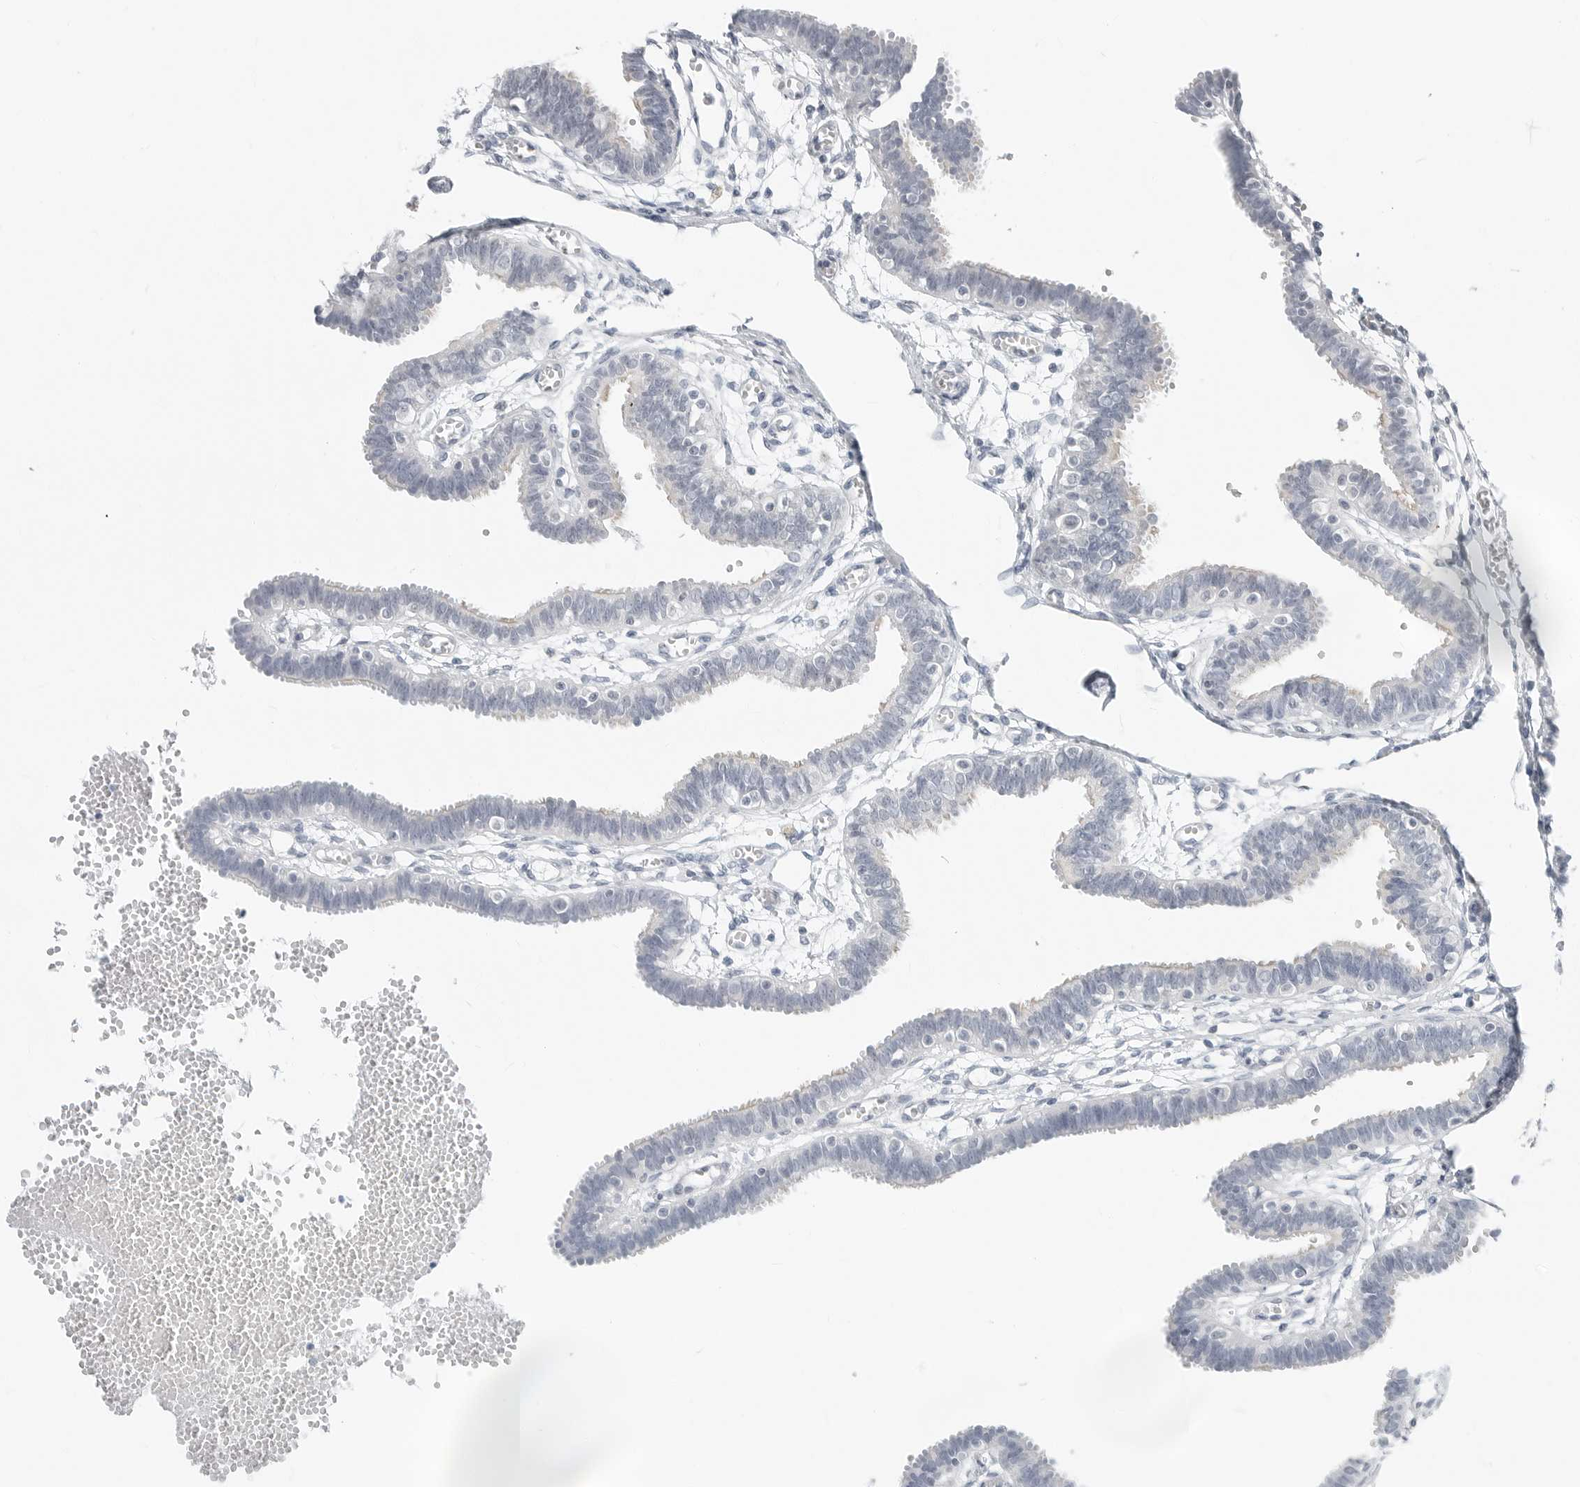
{"staining": {"intensity": "negative", "quantity": "none", "location": "none"}, "tissue": "fallopian tube", "cell_type": "Glandular cells", "image_type": "normal", "snomed": [{"axis": "morphology", "description": "Normal tissue, NOS"}, {"axis": "topography", "description": "Fallopian tube"}, {"axis": "topography", "description": "Placenta"}], "caption": "The IHC micrograph has no significant staining in glandular cells of fallopian tube. Brightfield microscopy of immunohistochemistry (IHC) stained with DAB (3,3'-diaminobenzidine) (brown) and hematoxylin (blue), captured at high magnification.", "gene": "XIRP1", "patient": {"sex": "female", "age": 32}}